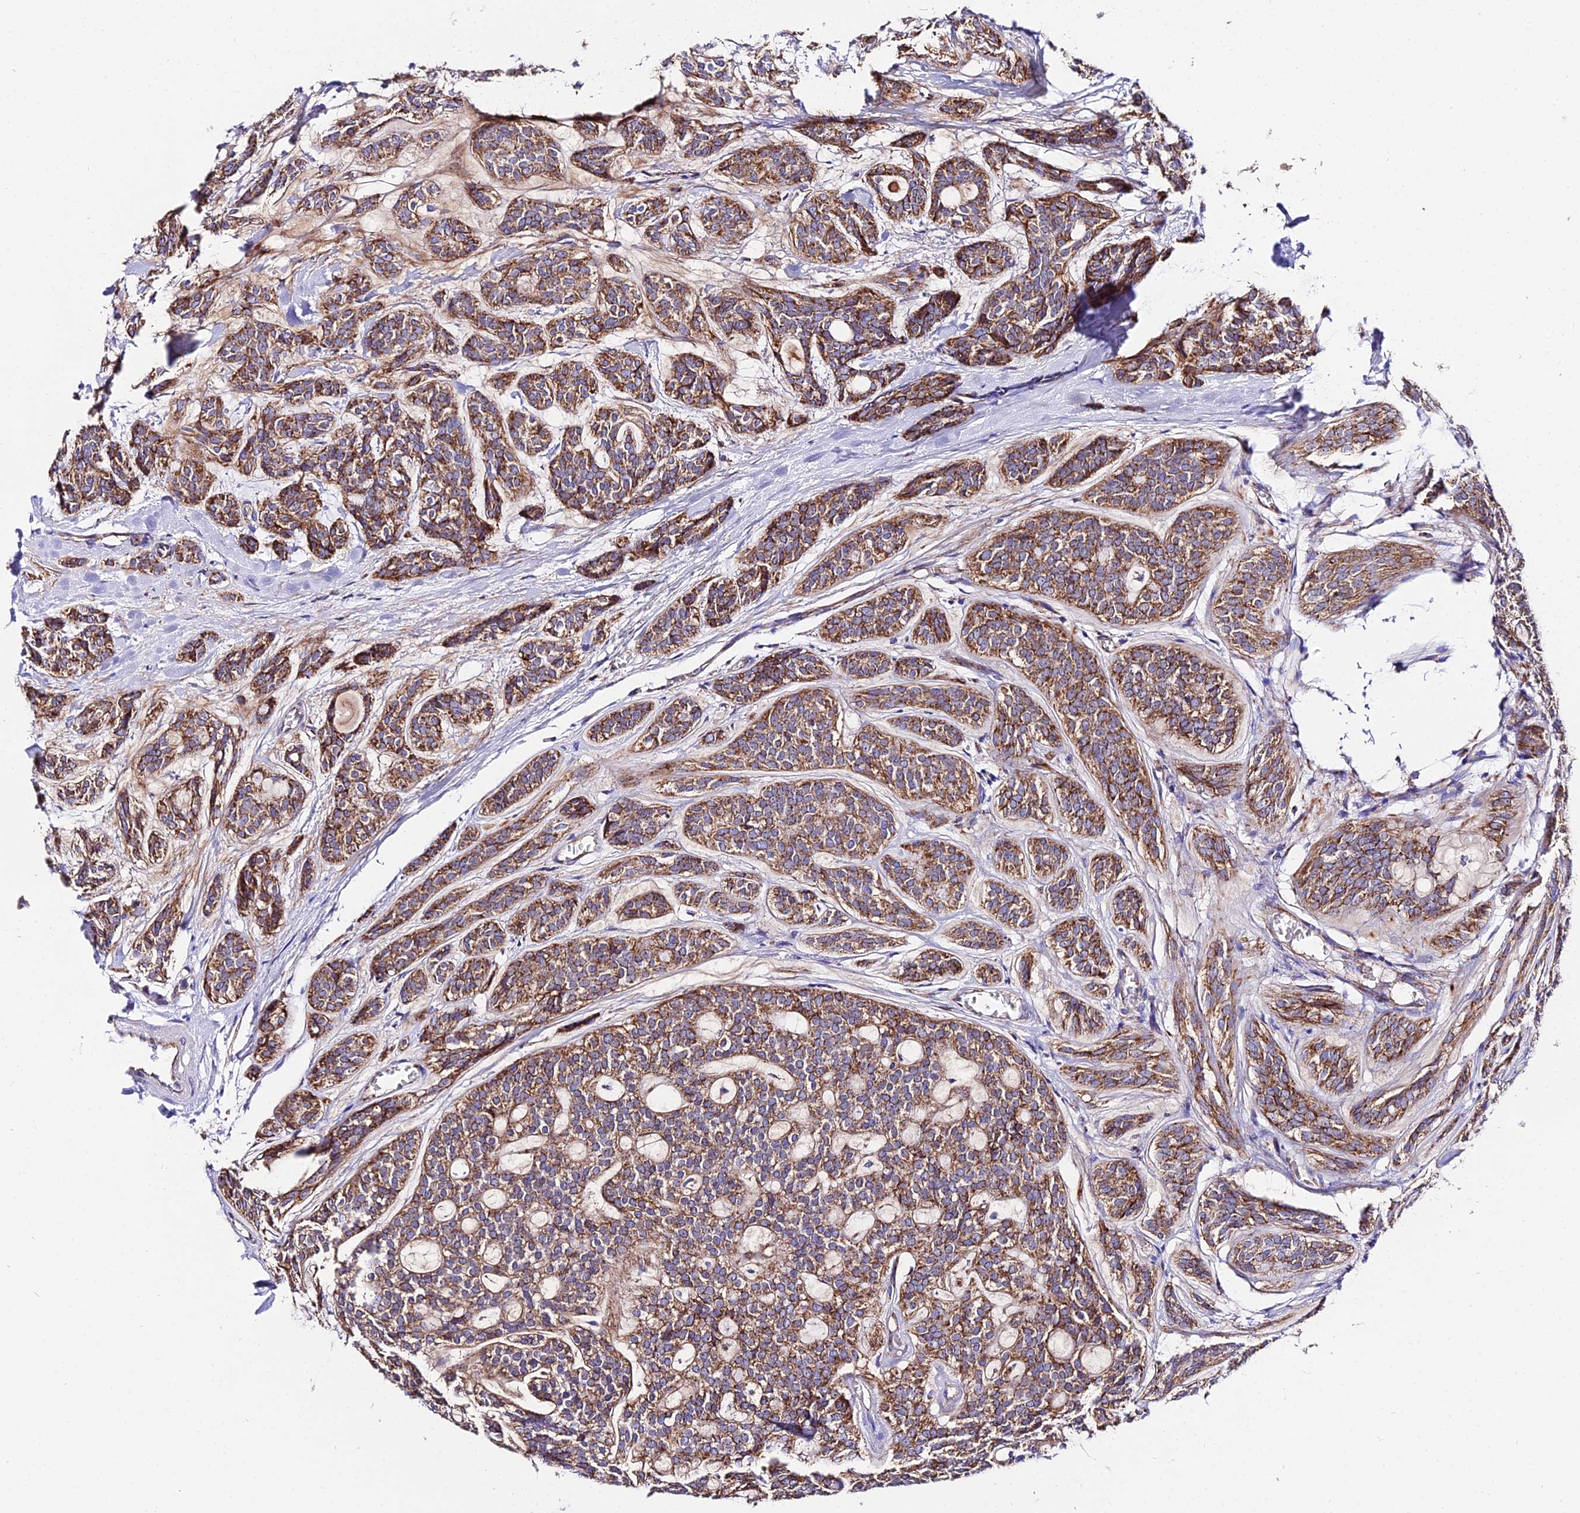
{"staining": {"intensity": "strong", "quantity": ">75%", "location": "cytoplasmic/membranous"}, "tissue": "head and neck cancer", "cell_type": "Tumor cells", "image_type": "cancer", "snomed": [{"axis": "morphology", "description": "Adenocarcinoma, NOS"}, {"axis": "topography", "description": "Head-Neck"}], "caption": "Tumor cells show strong cytoplasmic/membranous staining in about >75% of cells in head and neck adenocarcinoma.", "gene": "OCIAD1", "patient": {"sex": "male", "age": 66}}